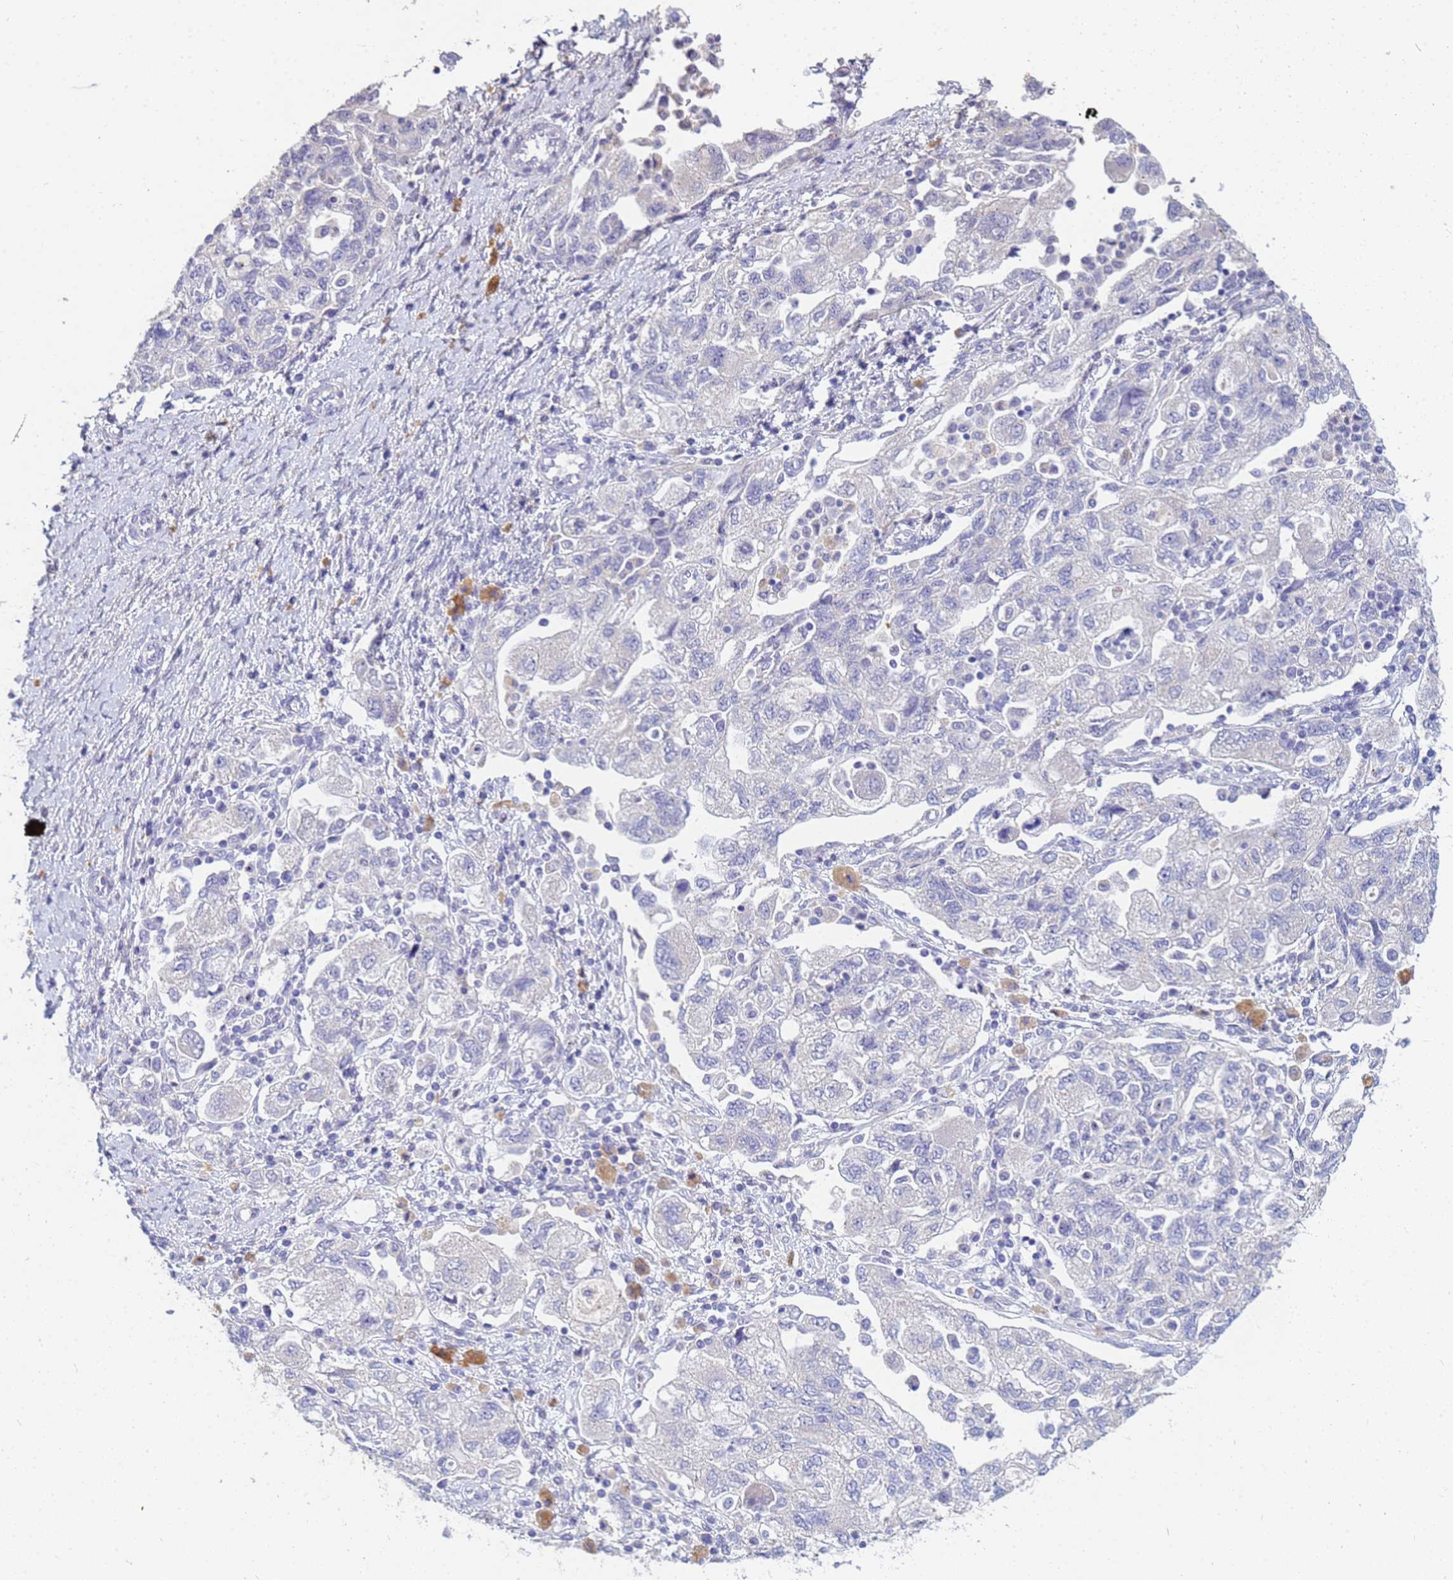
{"staining": {"intensity": "negative", "quantity": "none", "location": "none"}, "tissue": "ovarian cancer", "cell_type": "Tumor cells", "image_type": "cancer", "snomed": [{"axis": "morphology", "description": "Carcinoma, NOS"}, {"axis": "morphology", "description": "Cystadenocarcinoma, serous, NOS"}, {"axis": "topography", "description": "Ovary"}], "caption": "Tumor cells are negative for brown protein staining in ovarian cancer.", "gene": "B3GNT8", "patient": {"sex": "female", "age": 69}}